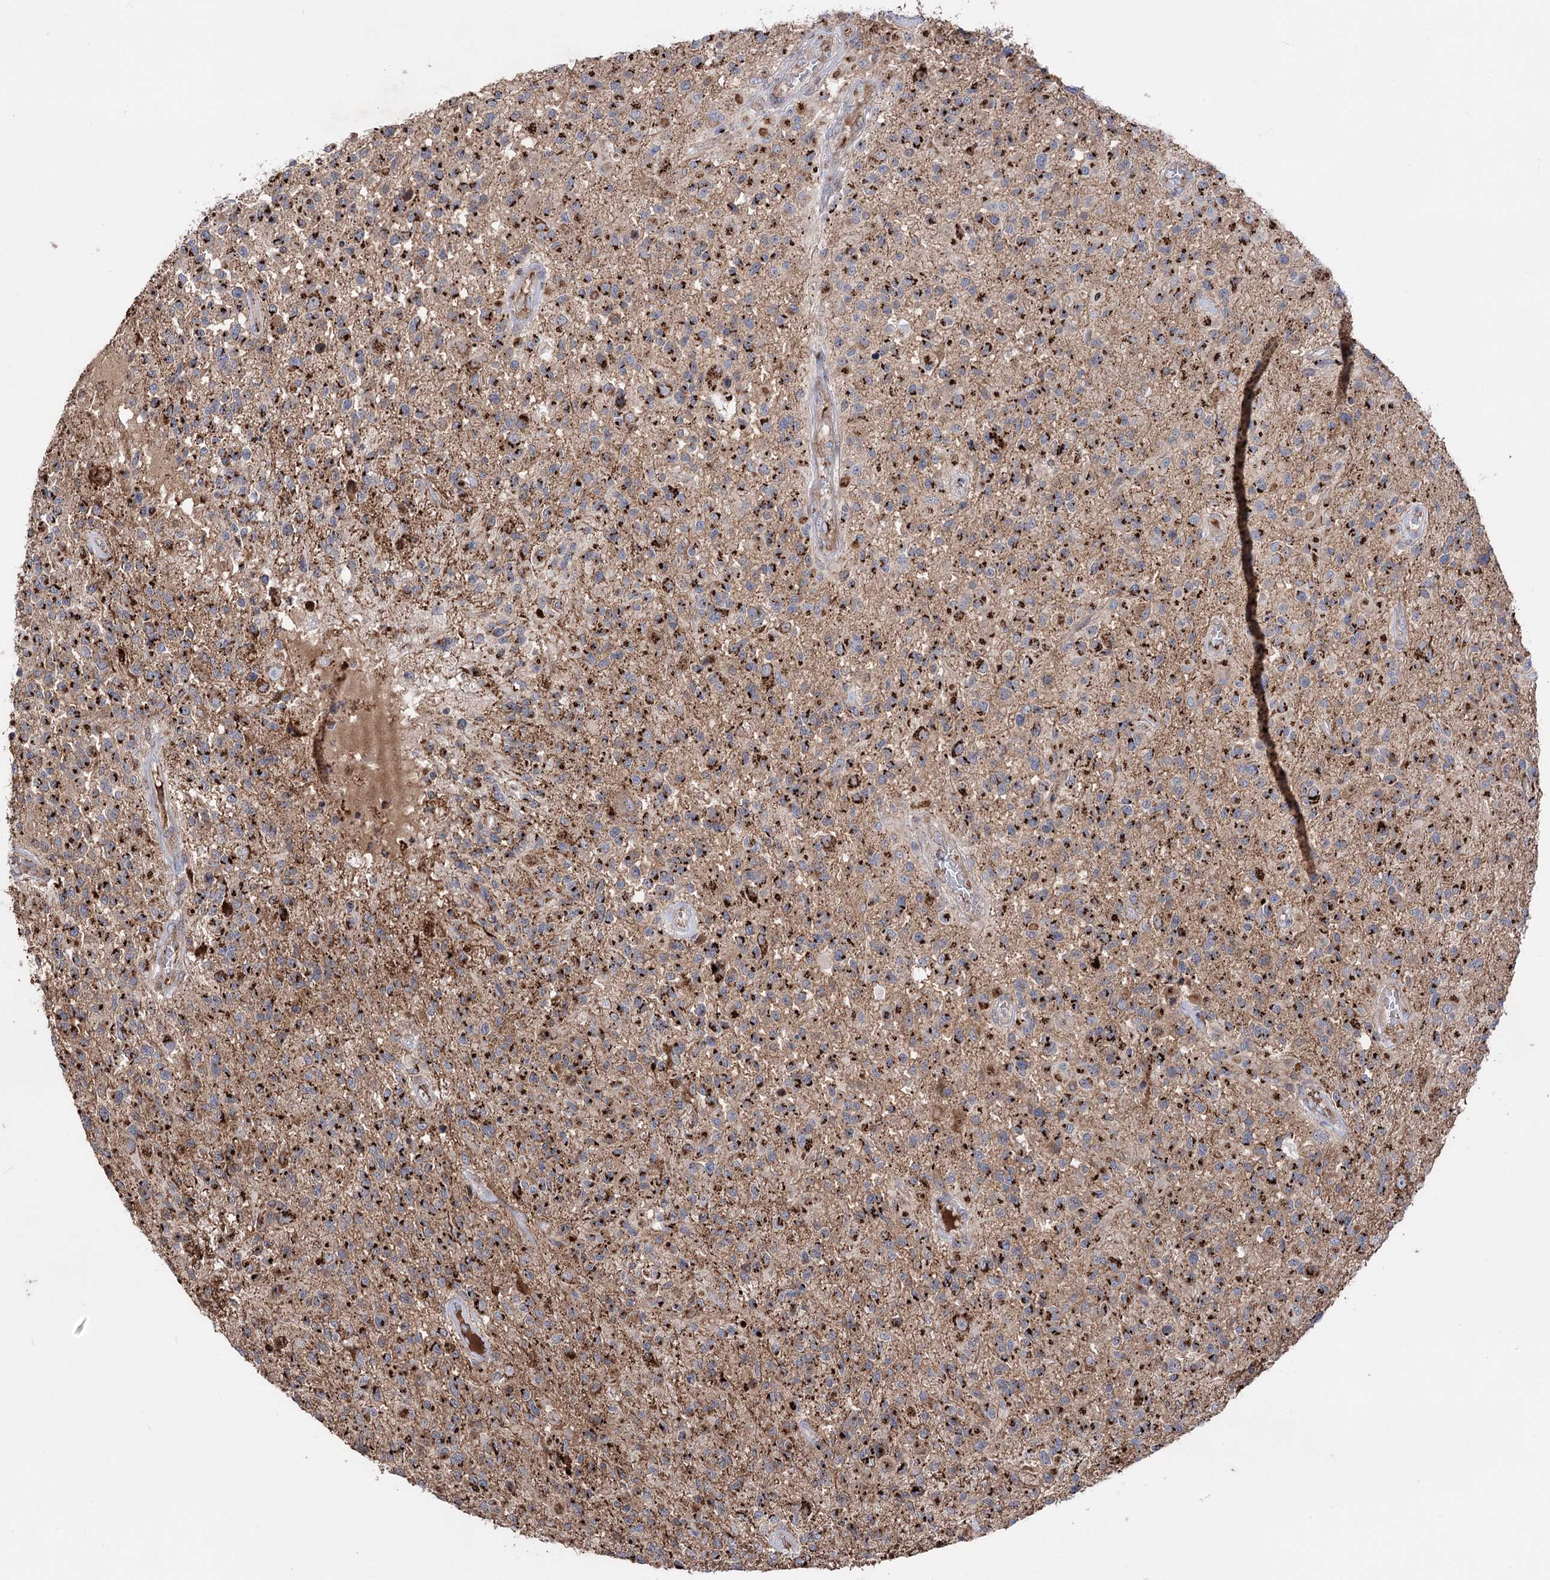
{"staining": {"intensity": "strong", "quantity": ">75%", "location": "cytoplasmic/membranous"}, "tissue": "glioma", "cell_type": "Tumor cells", "image_type": "cancer", "snomed": [{"axis": "morphology", "description": "Glioma, malignant, High grade"}, {"axis": "morphology", "description": "Glioblastoma, NOS"}, {"axis": "topography", "description": "Brain"}], "caption": "A brown stain labels strong cytoplasmic/membranous staining of a protein in glioma tumor cells. Nuclei are stained in blue.", "gene": "ARHGAP20", "patient": {"sex": "male", "age": 60}}